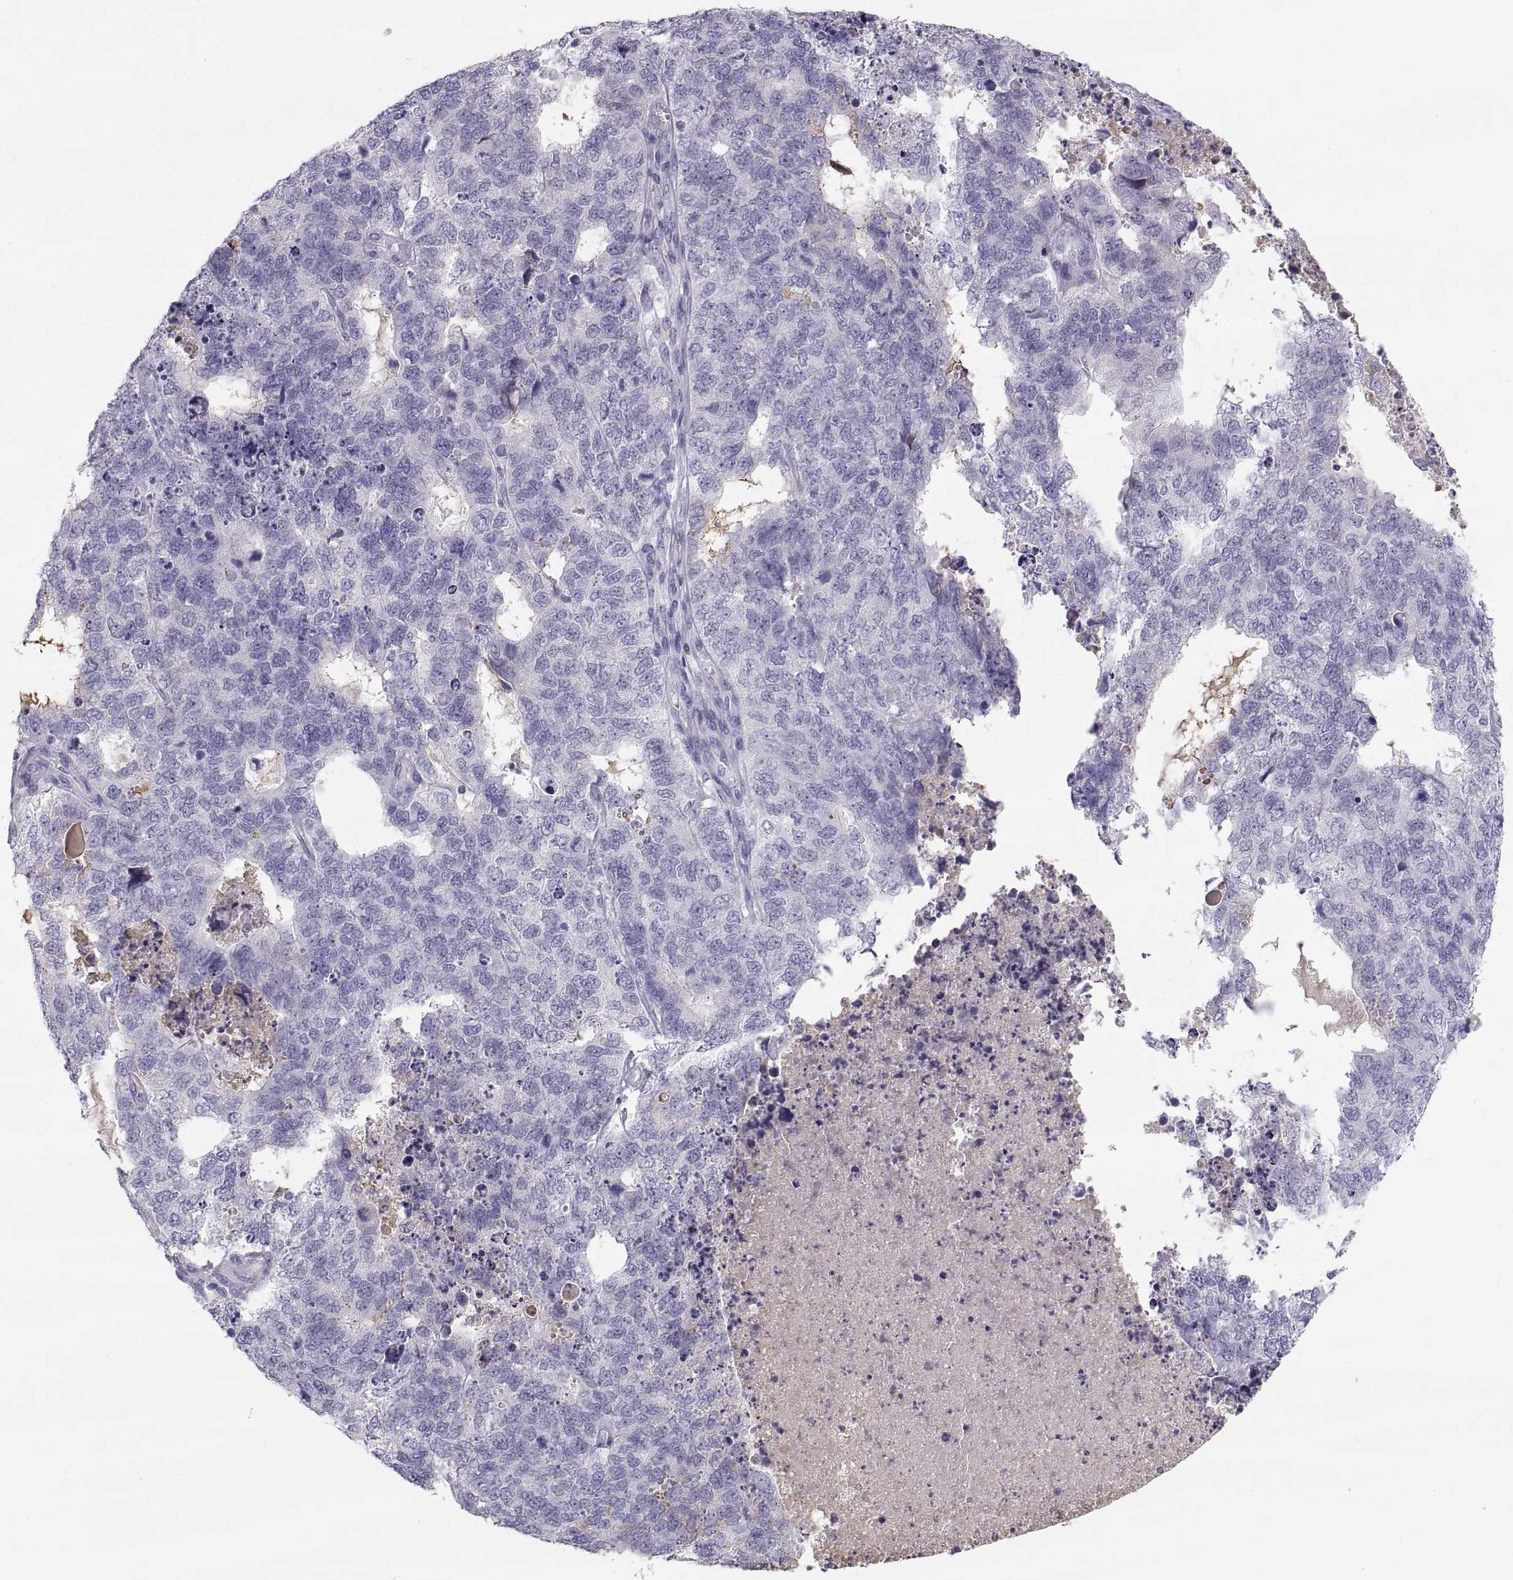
{"staining": {"intensity": "negative", "quantity": "none", "location": "none"}, "tissue": "cervical cancer", "cell_type": "Tumor cells", "image_type": "cancer", "snomed": [{"axis": "morphology", "description": "Squamous cell carcinoma, NOS"}, {"axis": "topography", "description": "Cervix"}], "caption": "Human cervical cancer (squamous cell carcinoma) stained for a protein using immunohistochemistry (IHC) displays no staining in tumor cells.", "gene": "MAGEB2", "patient": {"sex": "female", "age": 63}}